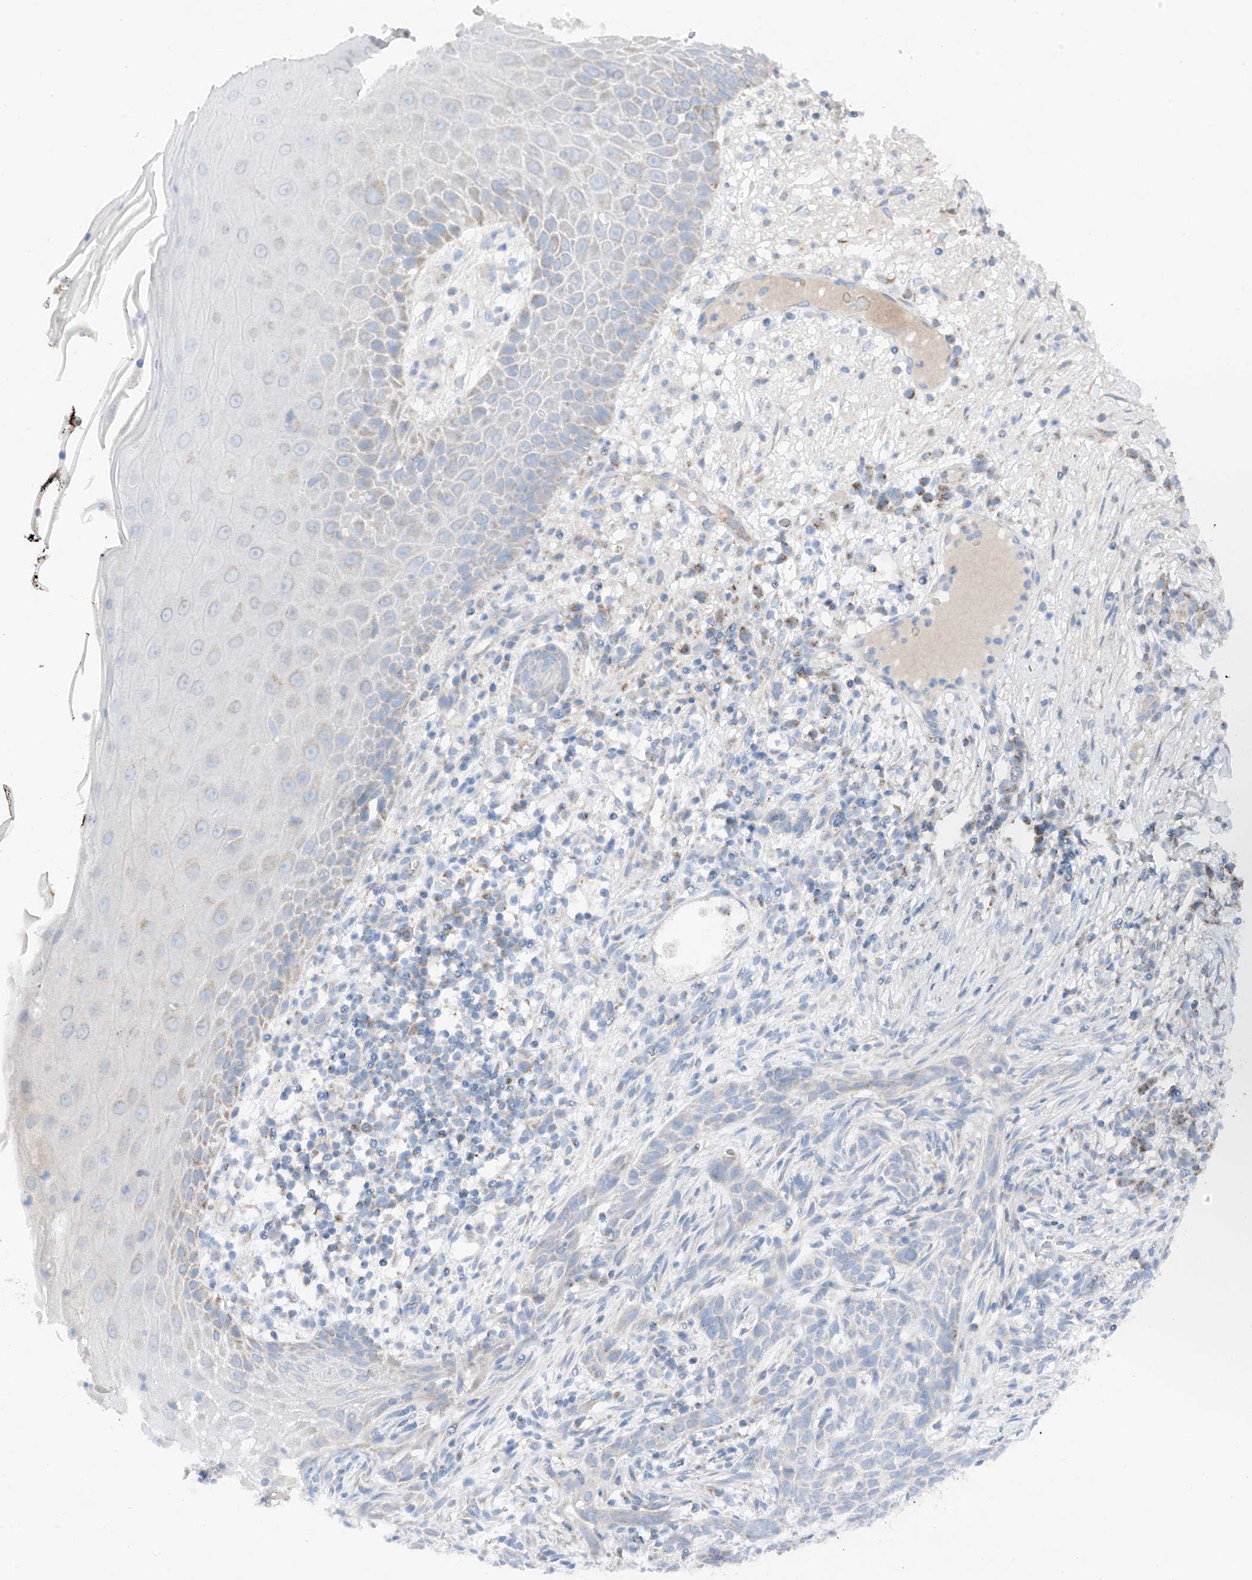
{"staining": {"intensity": "negative", "quantity": "none", "location": "none"}, "tissue": "skin cancer", "cell_type": "Tumor cells", "image_type": "cancer", "snomed": [{"axis": "morphology", "description": "Normal tissue, NOS"}, {"axis": "morphology", "description": "Basal cell carcinoma"}, {"axis": "topography", "description": "Skin"}], "caption": "Skin cancer (basal cell carcinoma) stained for a protein using immunohistochemistry (IHC) displays no staining tumor cells.", "gene": "MRAP", "patient": {"sex": "male", "age": 64}}